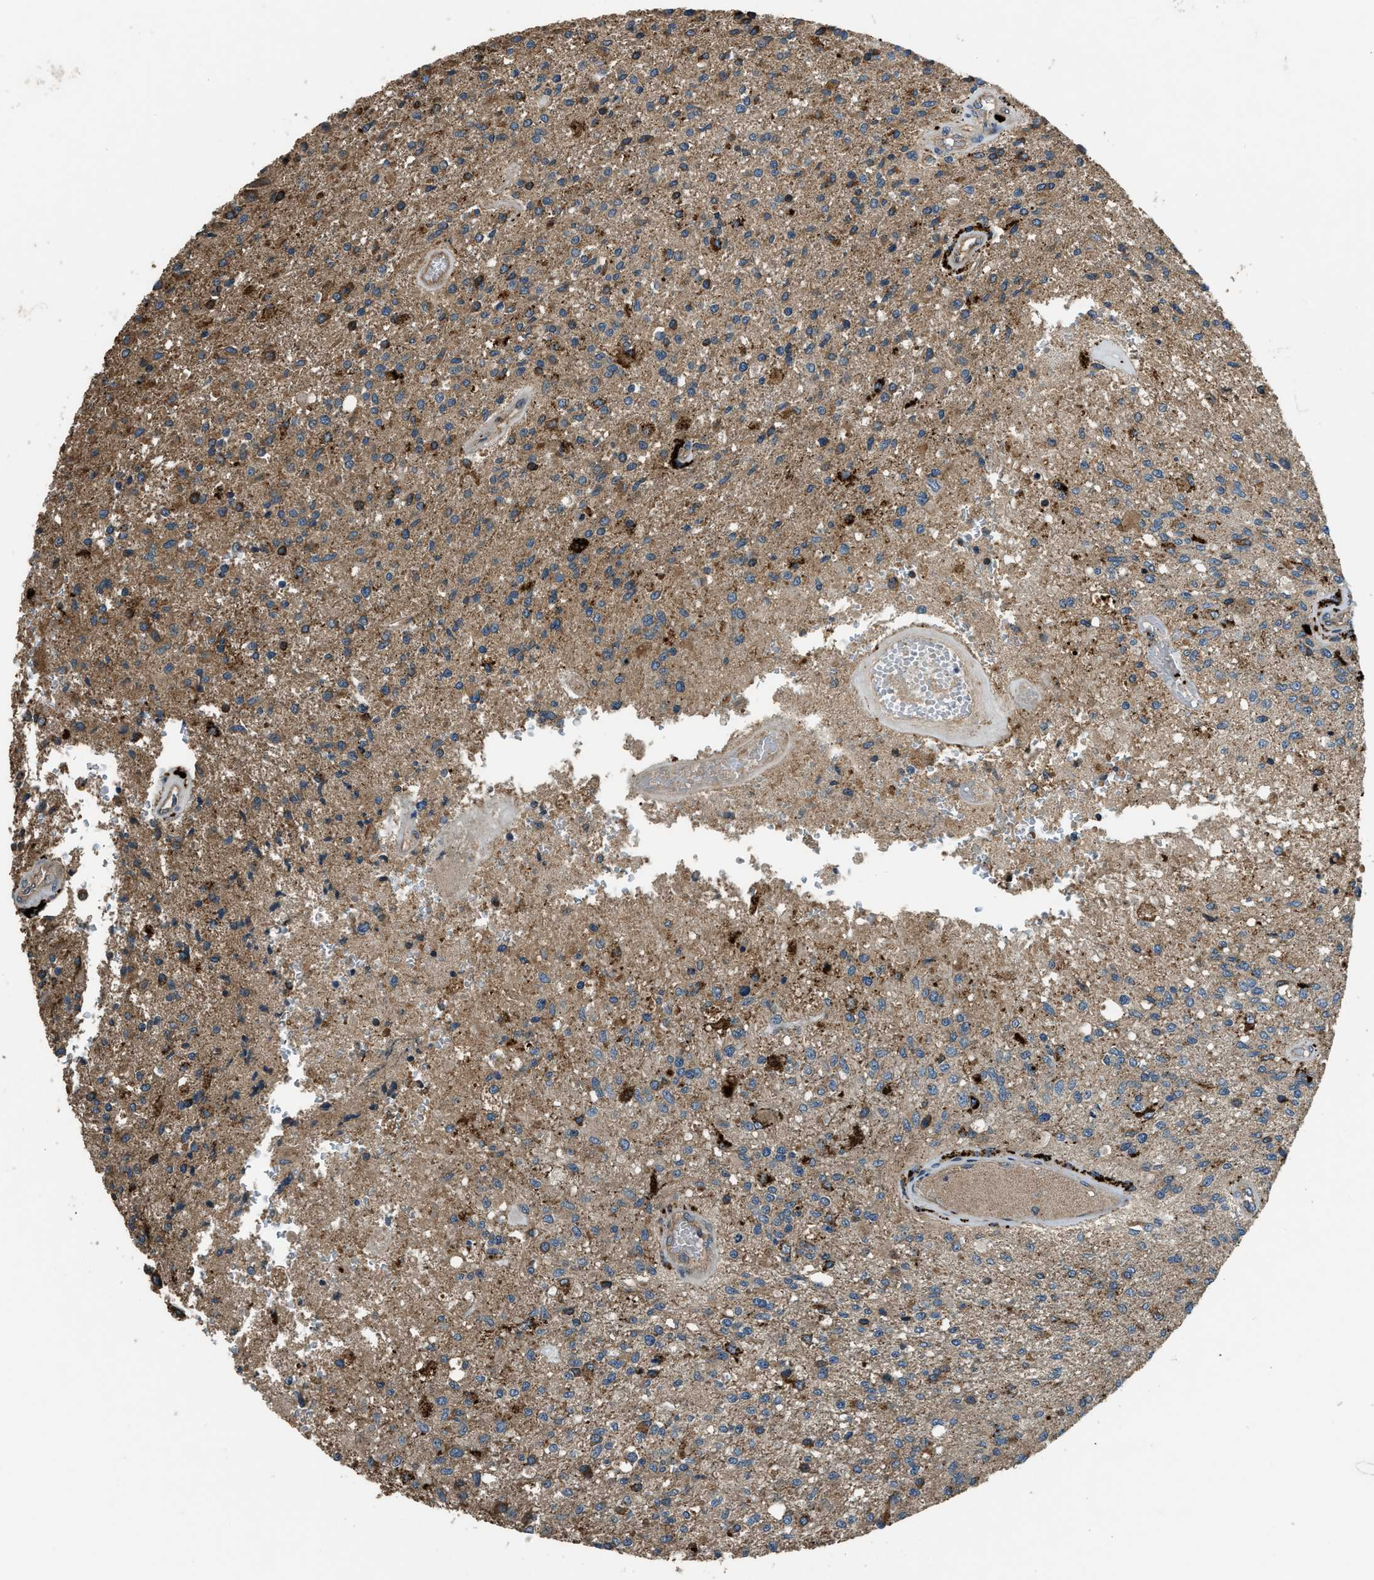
{"staining": {"intensity": "strong", "quantity": "25%-75%", "location": "cytoplasmic/membranous"}, "tissue": "glioma", "cell_type": "Tumor cells", "image_type": "cancer", "snomed": [{"axis": "morphology", "description": "Normal tissue, NOS"}, {"axis": "morphology", "description": "Glioma, malignant, High grade"}, {"axis": "topography", "description": "Cerebral cortex"}], "caption": "Immunohistochemical staining of high-grade glioma (malignant) shows high levels of strong cytoplasmic/membranous protein positivity in approximately 25%-75% of tumor cells. Immunohistochemistry (ihc) stains the protein in brown and the nuclei are stained blue.", "gene": "GGH", "patient": {"sex": "male", "age": 77}}